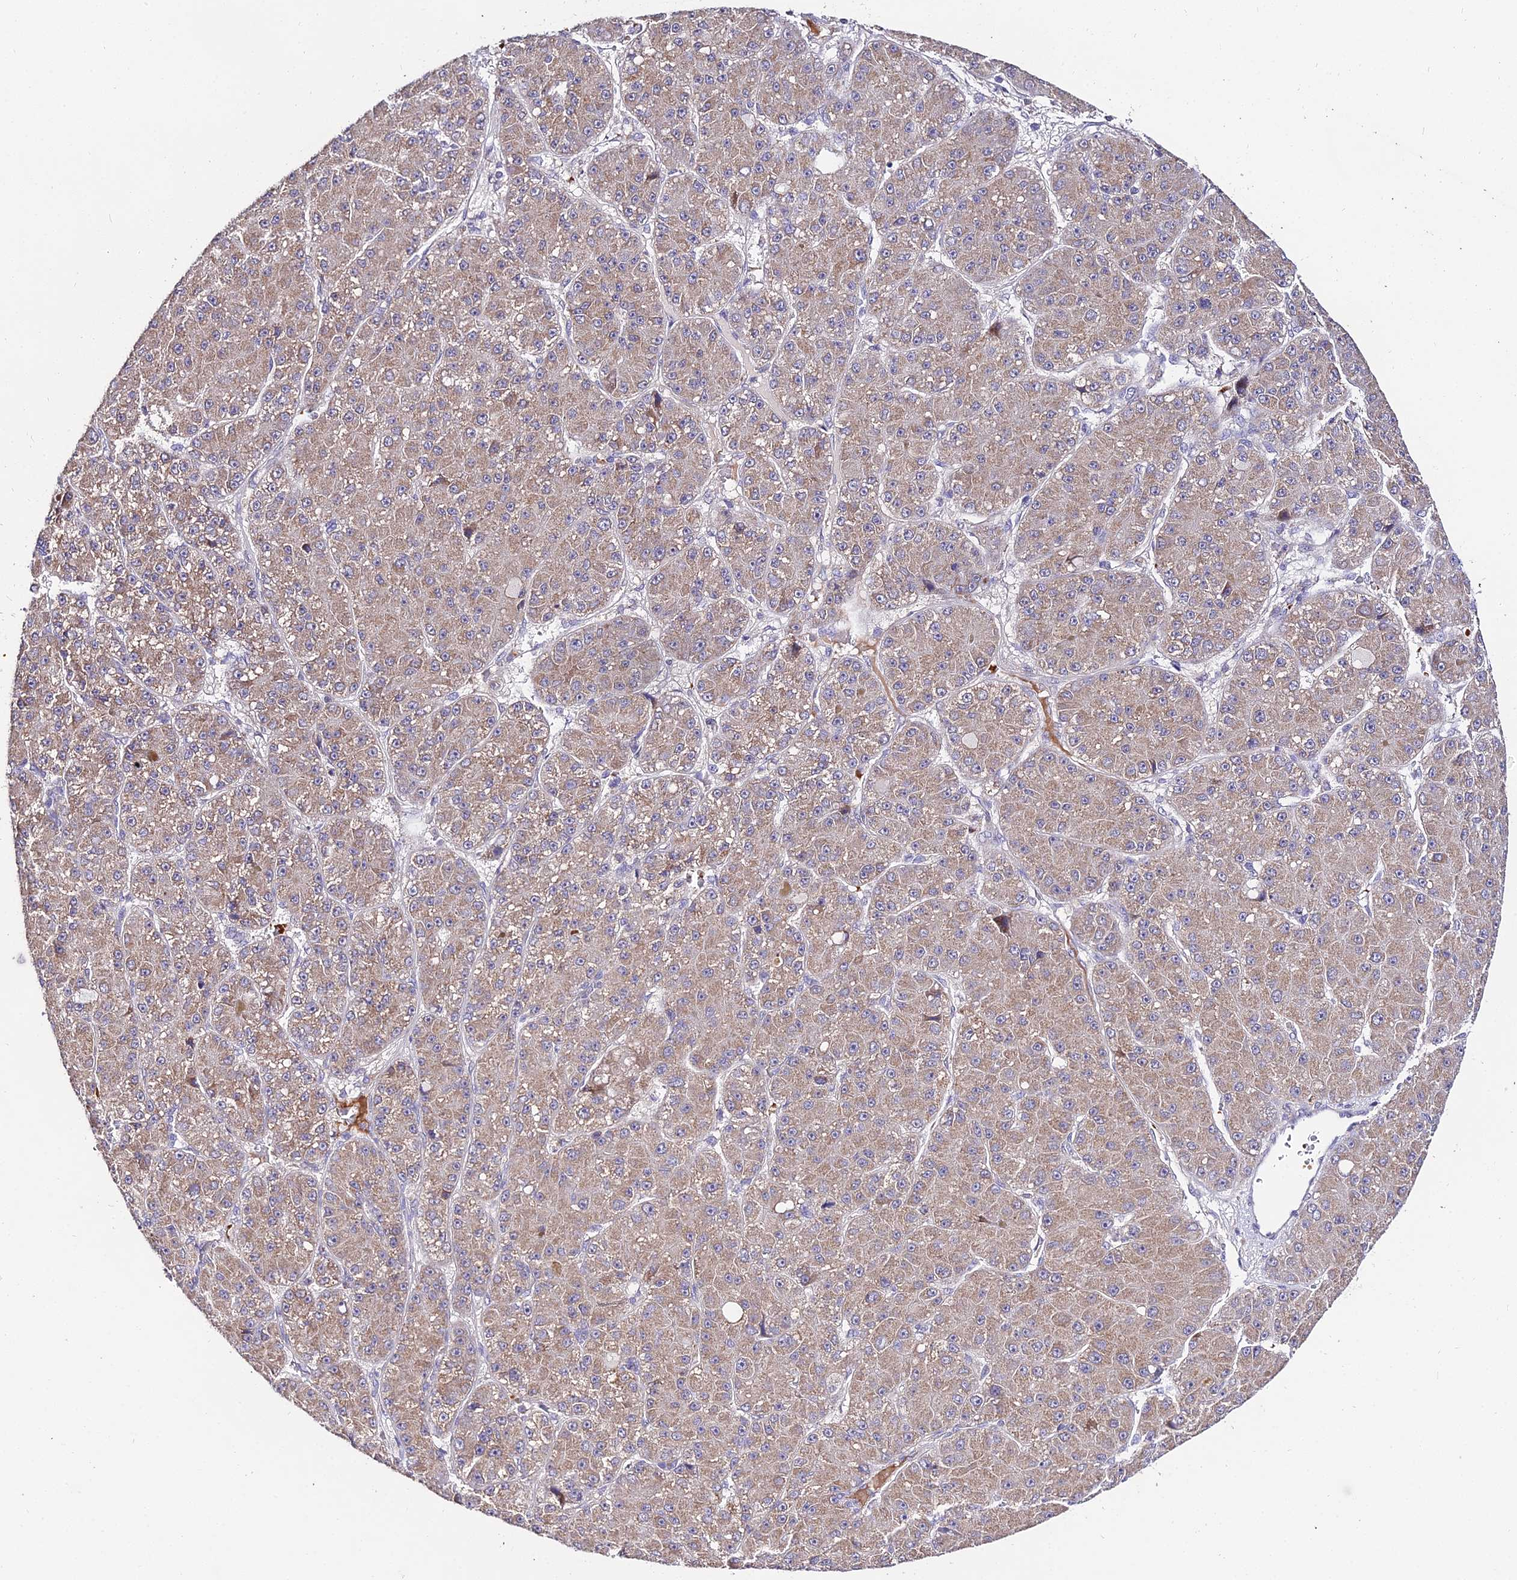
{"staining": {"intensity": "weak", "quantity": "25%-75%", "location": "cytoplasmic/membranous"}, "tissue": "liver cancer", "cell_type": "Tumor cells", "image_type": "cancer", "snomed": [{"axis": "morphology", "description": "Carcinoma, Hepatocellular, NOS"}, {"axis": "topography", "description": "Liver"}], "caption": "This image displays immunohistochemistry staining of hepatocellular carcinoma (liver), with low weak cytoplasmic/membranous positivity in approximately 25%-75% of tumor cells.", "gene": "WDR5B", "patient": {"sex": "male", "age": 67}}